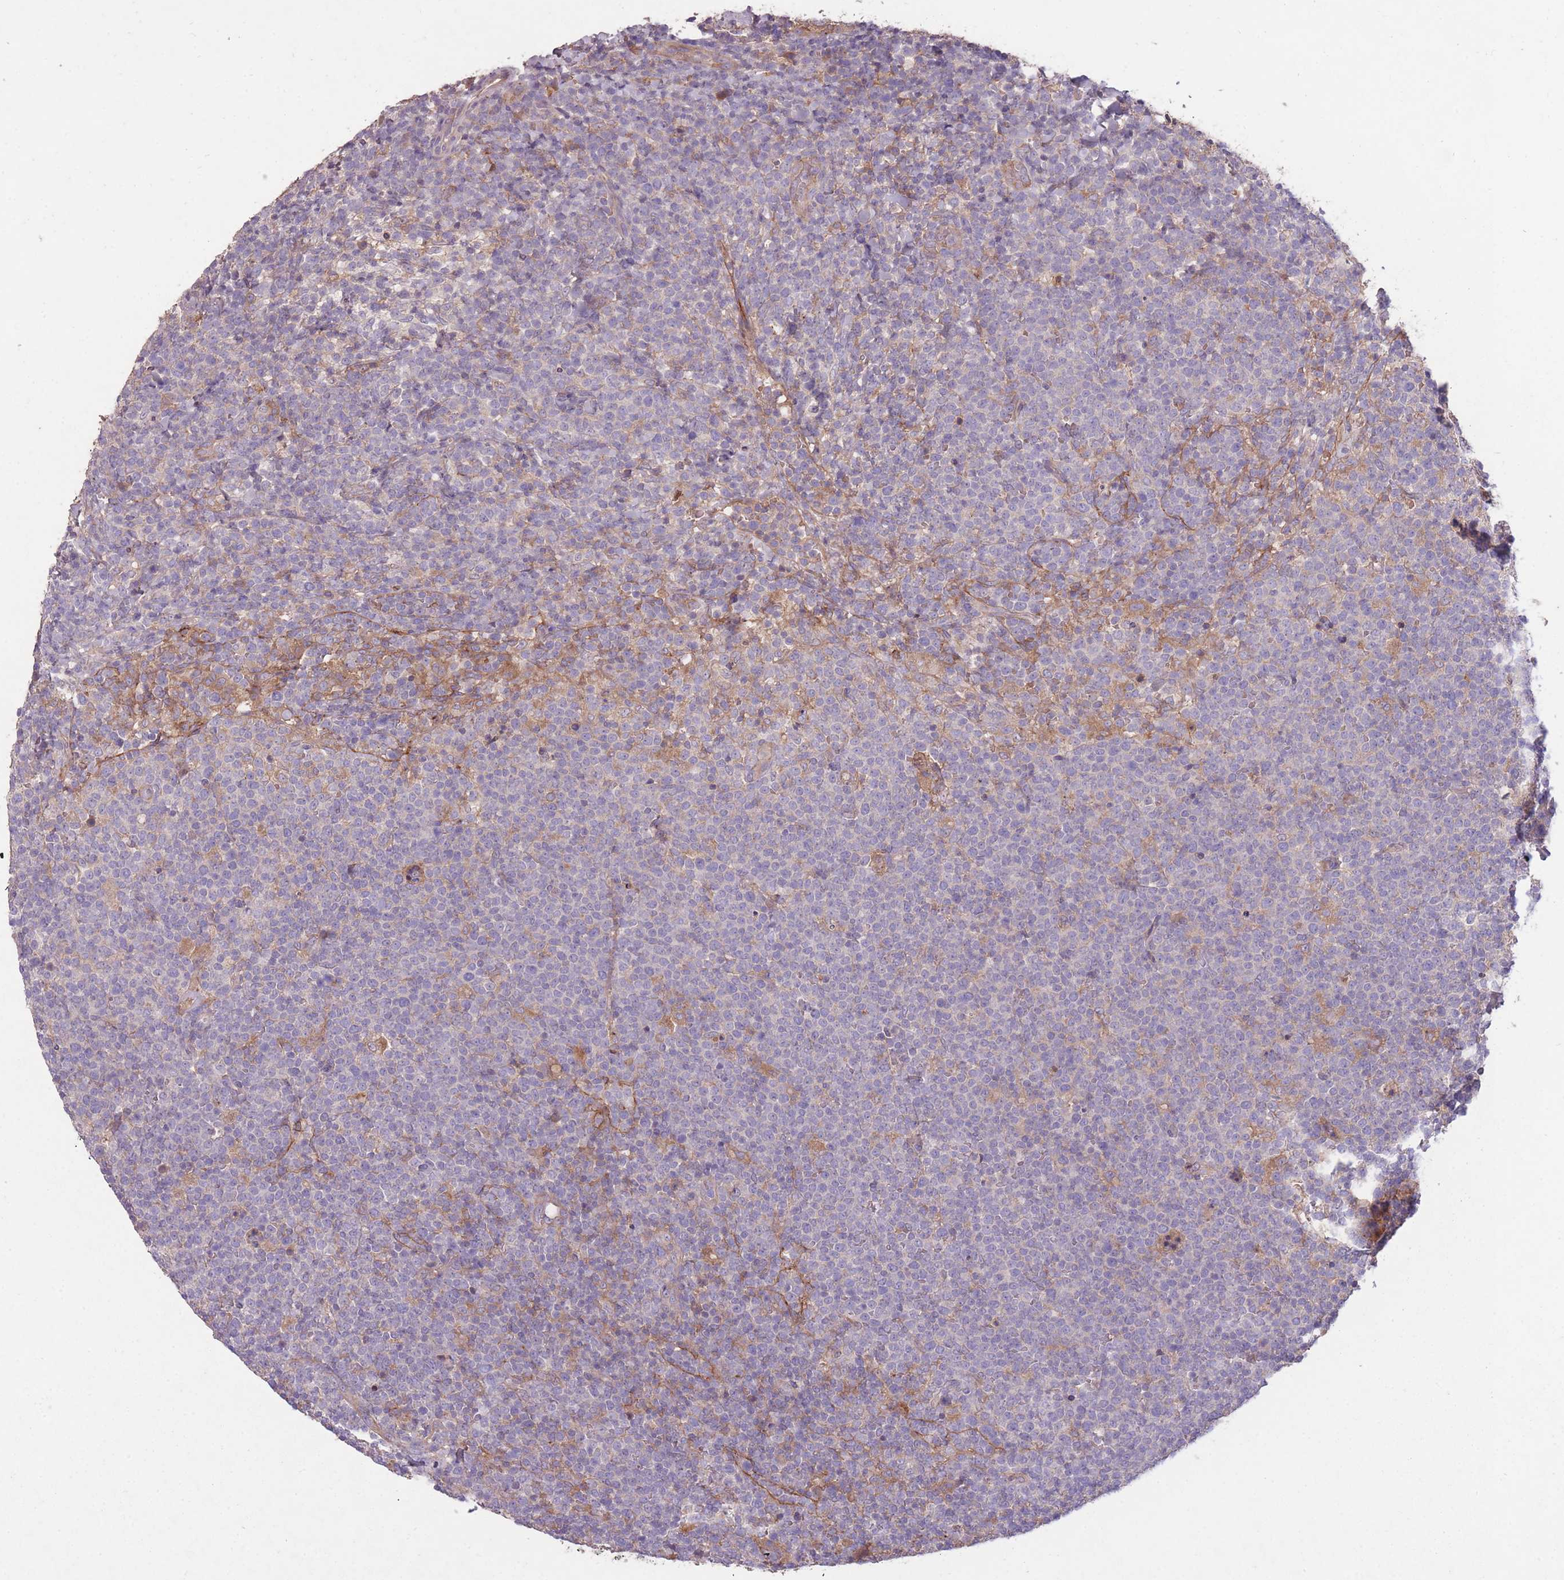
{"staining": {"intensity": "negative", "quantity": "none", "location": "none"}, "tissue": "lymphoma", "cell_type": "Tumor cells", "image_type": "cancer", "snomed": [{"axis": "morphology", "description": "Malignant lymphoma, non-Hodgkin's type, High grade"}, {"axis": "topography", "description": "Lymph node"}], "caption": "This is a micrograph of IHC staining of malignant lymphoma, non-Hodgkin's type (high-grade), which shows no positivity in tumor cells.", "gene": "OR2V2", "patient": {"sex": "male", "age": 61}}